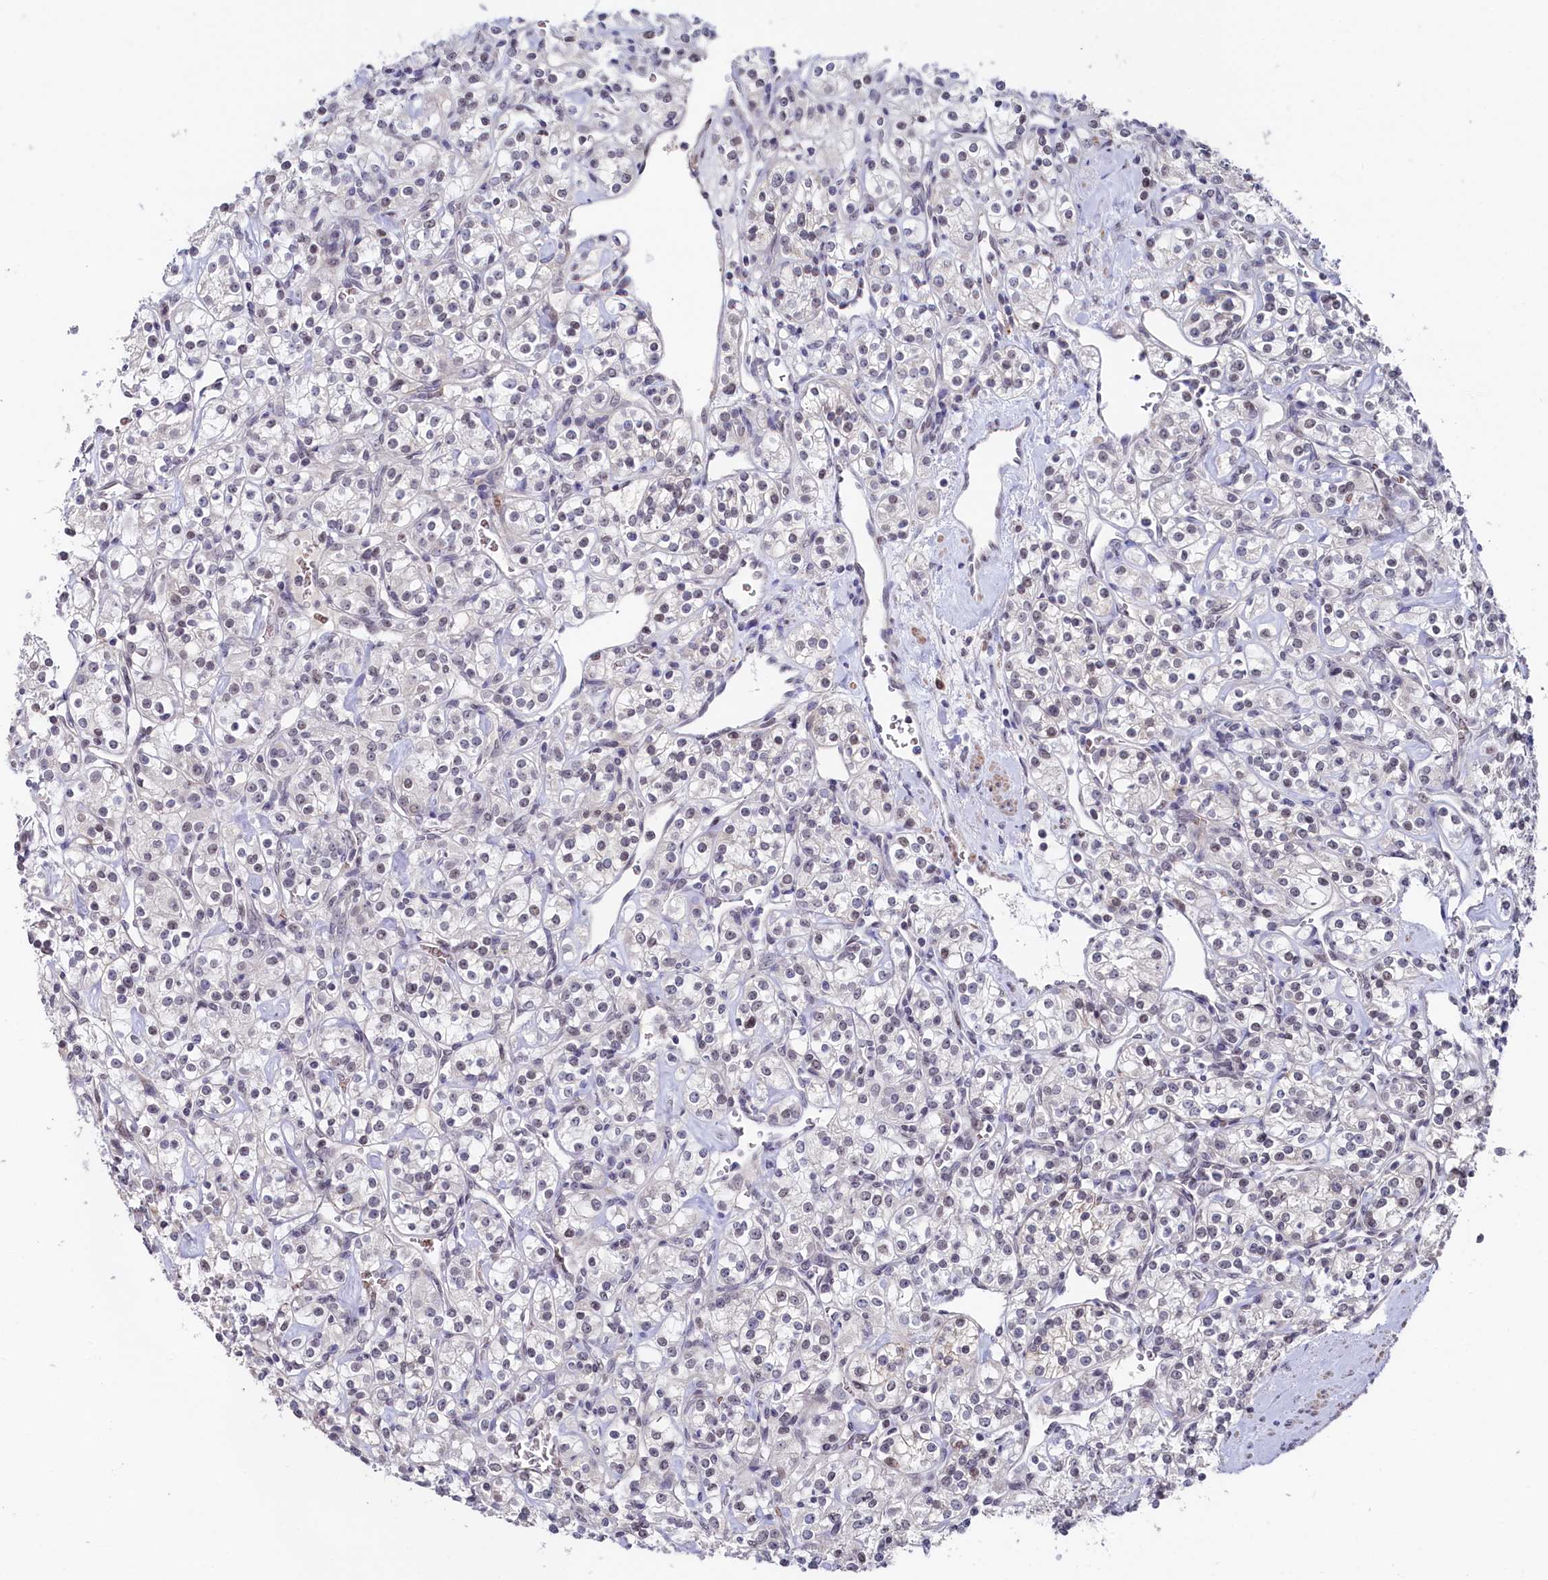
{"staining": {"intensity": "negative", "quantity": "none", "location": "none"}, "tissue": "renal cancer", "cell_type": "Tumor cells", "image_type": "cancer", "snomed": [{"axis": "morphology", "description": "Adenocarcinoma, NOS"}, {"axis": "topography", "description": "Kidney"}], "caption": "High power microscopy photomicrograph of an immunohistochemistry photomicrograph of adenocarcinoma (renal), revealing no significant expression in tumor cells.", "gene": "TIGD4", "patient": {"sex": "male", "age": 77}}